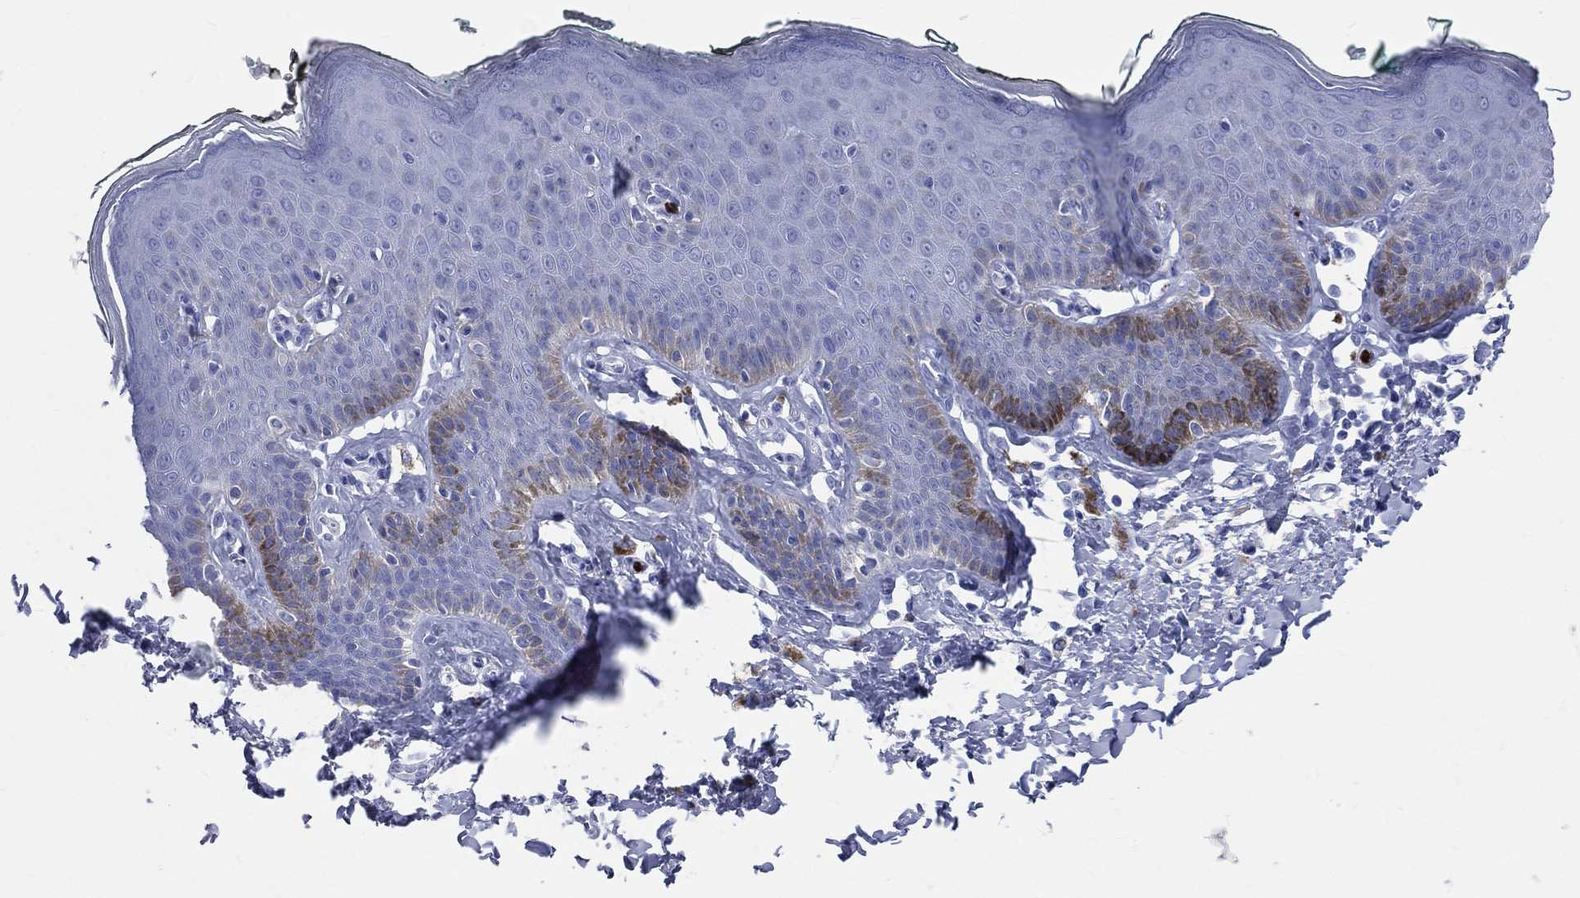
{"staining": {"intensity": "negative", "quantity": "none", "location": "none"}, "tissue": "vagina", "cell_type": "Squamous epithelial cells", "image_type": "normal", "snomed": [{"axis": "morphology", "description": "Normal tissue, NOS"}, {"axis": "topography", "description": "Vagina"}], "caption": "Immunohistochemistry of benign human vagina shows no positivity in squamous epithelial cells.", "gene": "PGLYRP1", "patient": {"sex": "female", "age": 66}}